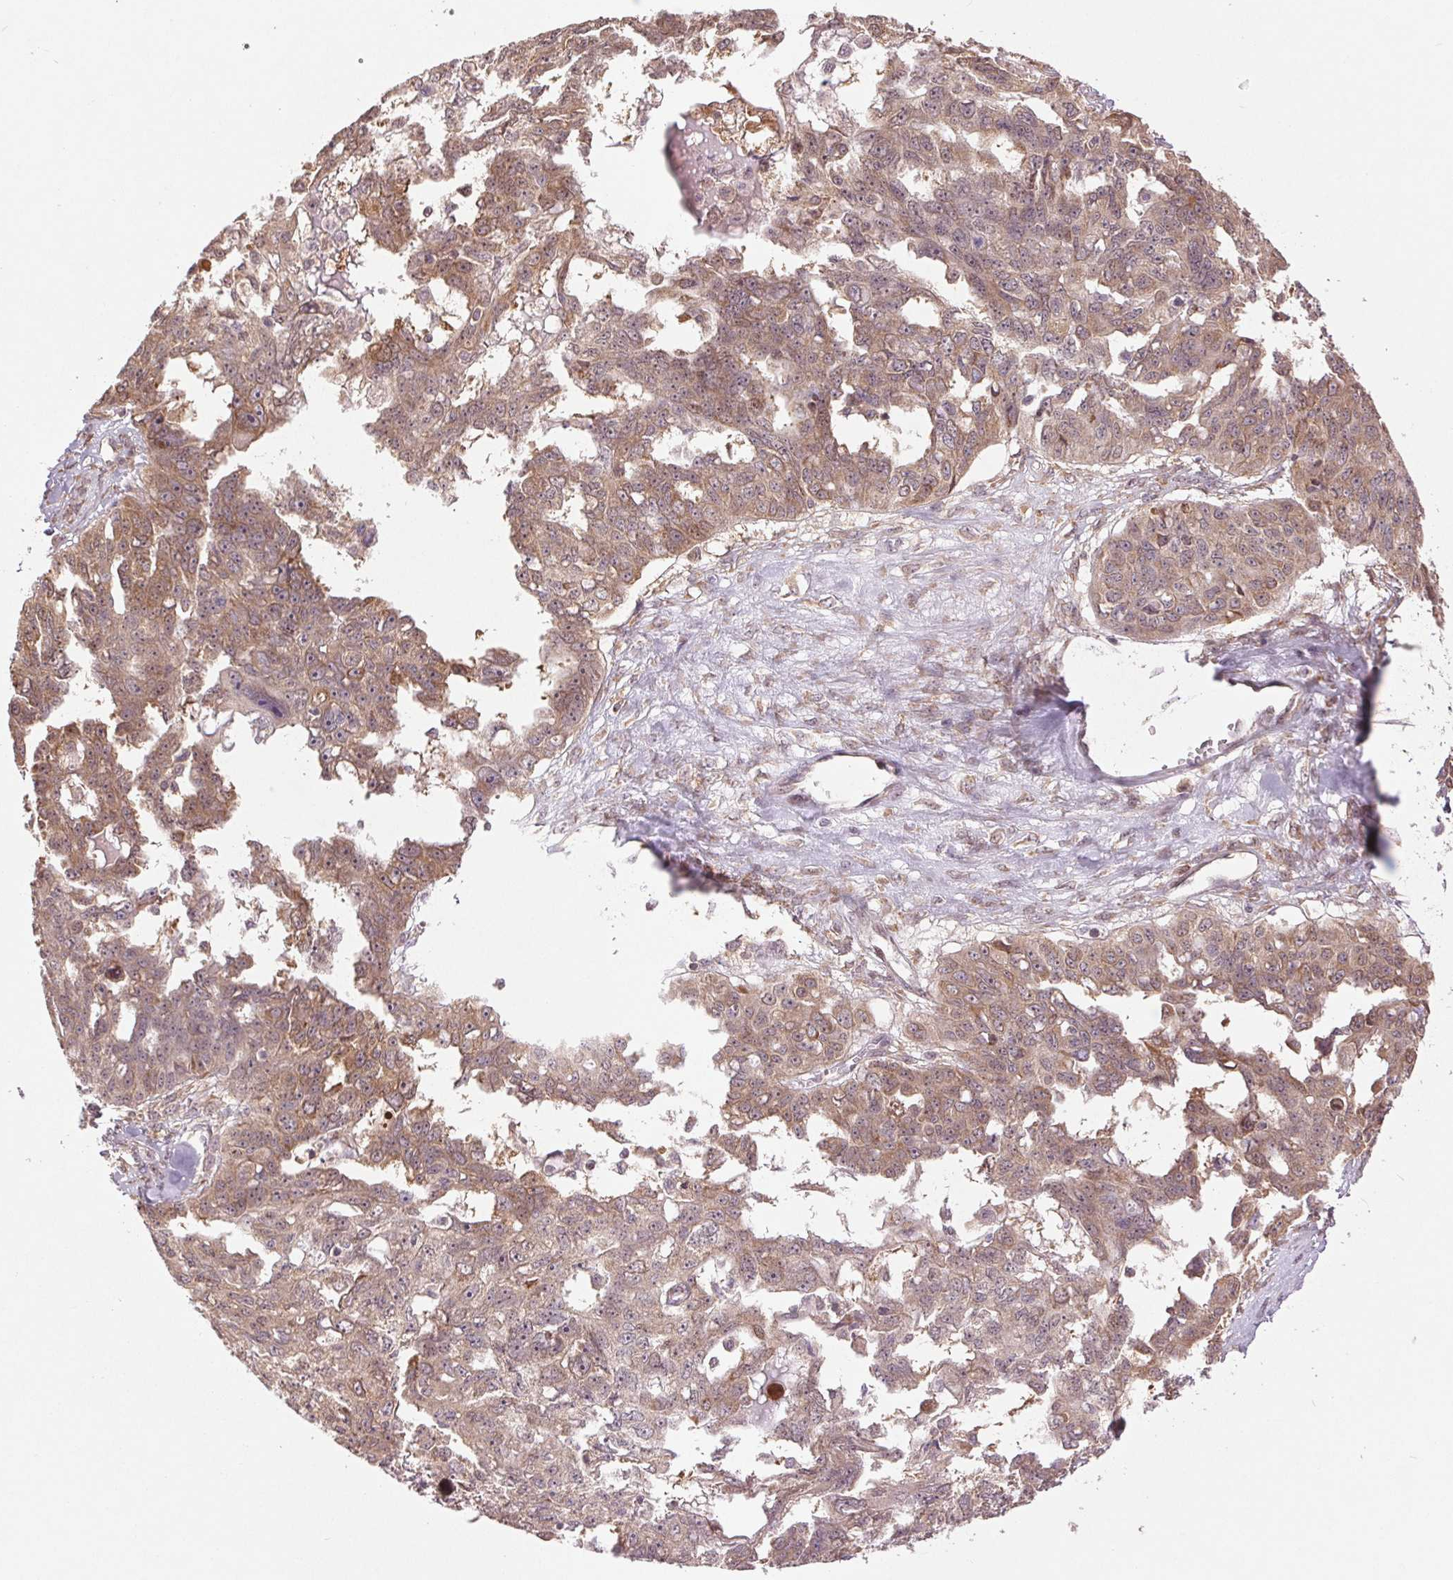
{"staining": {"intensity": "moderate", "quantity": ">75%", "location": "cytoplasmic/membranous"}, "tissue": "ovarian cancer", "cell_type": "Tumor cells", "image_type": "cancer", "snomed": [{"axis": "morphology", "description": "Carcinoma, endometroid"}, {"axis": "topography", "description": "Ovary"}], "caption": "Immunohistochemical staining of ovarian cancer (endometroid carcinoma) demonstrates medium levels of moderate cytoplasmic/membranous staining in approximately >75% of tumor cells. The staining is performed using DAB (3,3'-diaminobenzidine) brown chromogen to label protein expression. The nuclei are counter-stained blue using hematoxylin.", "gene": "BTF3L4", "patient": {"sex": "female", "age": 70}}